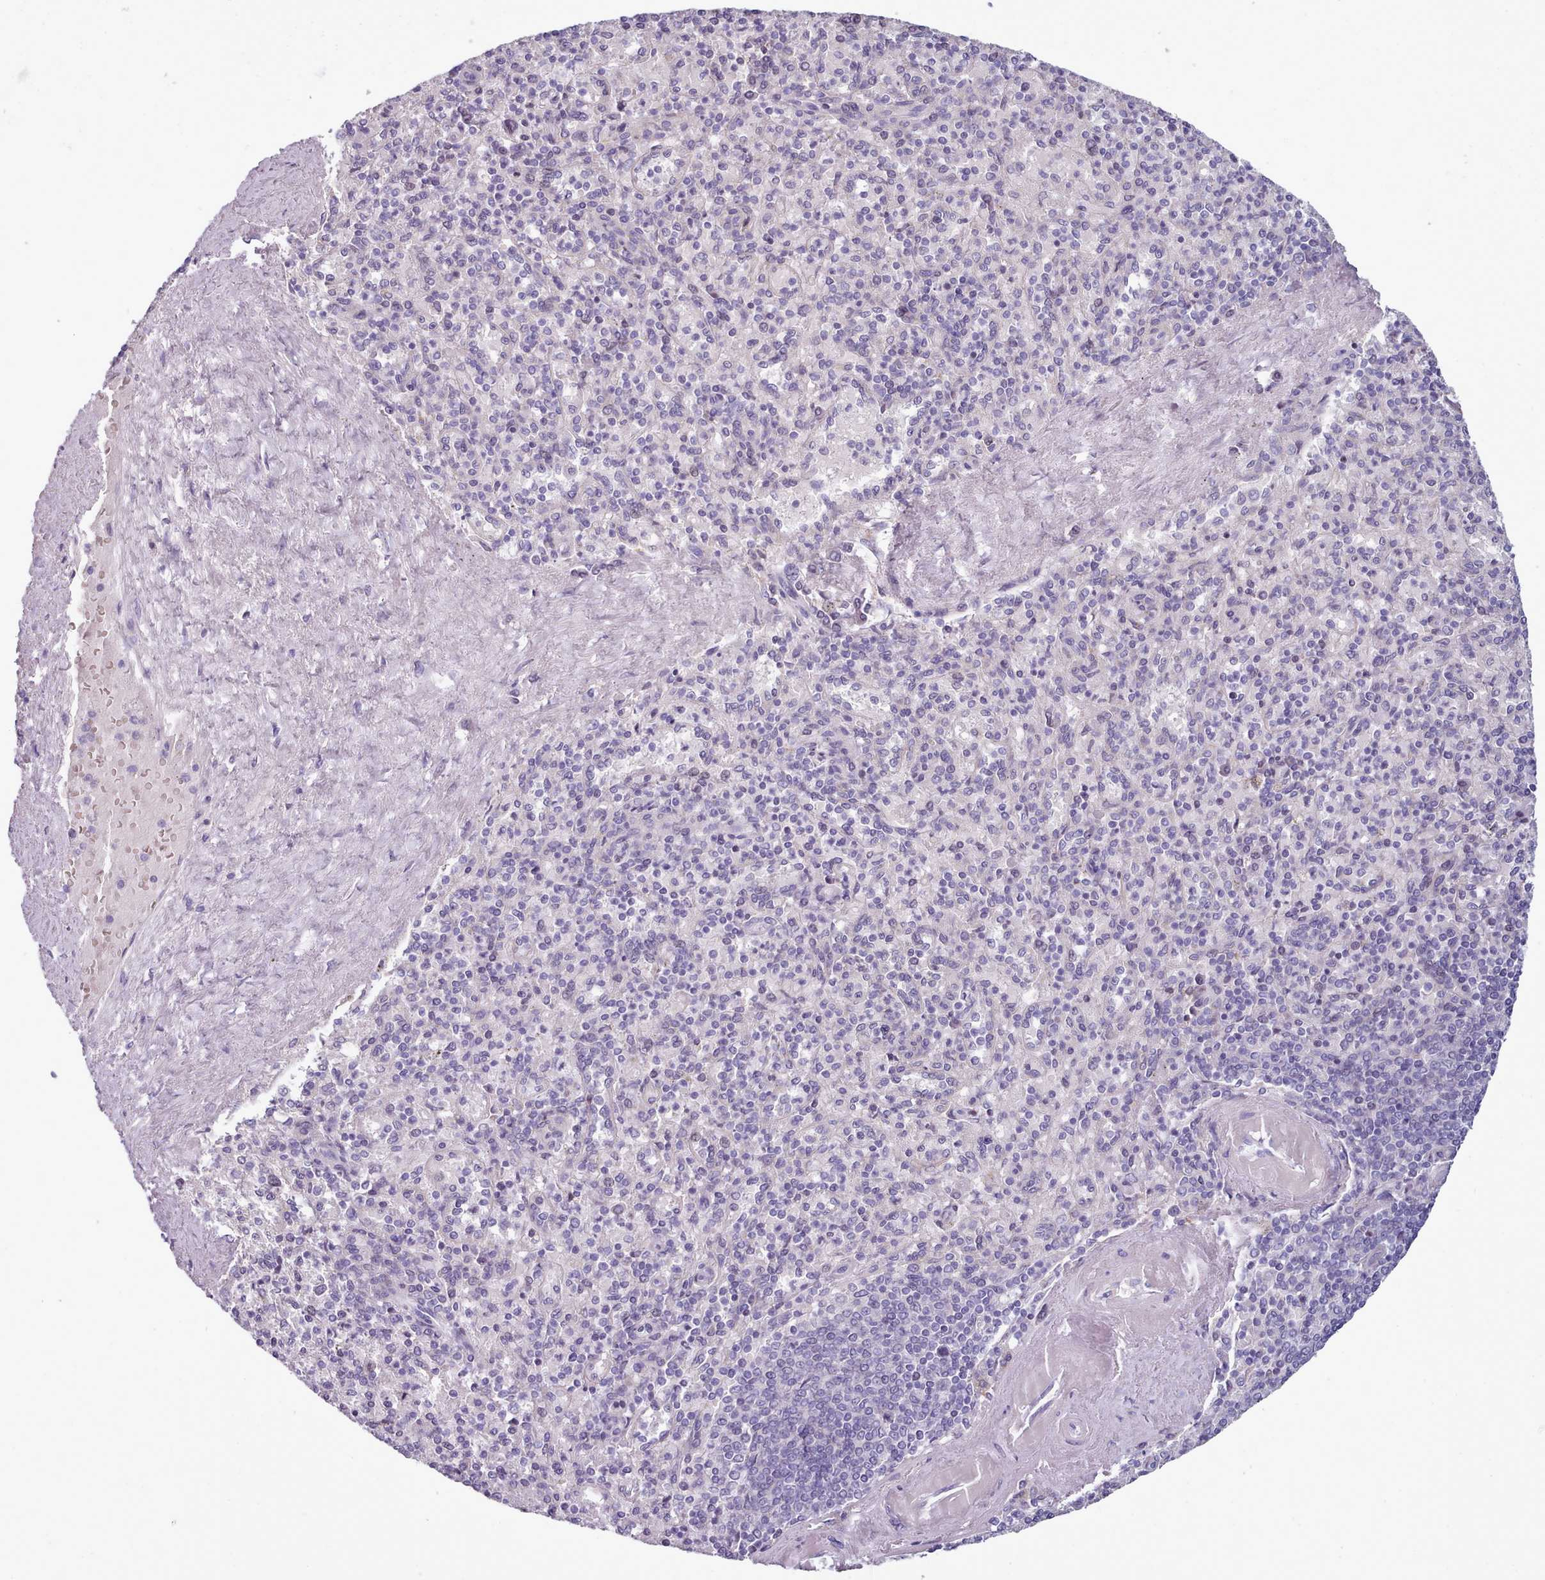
{"staining": {"intensity": "weak", "quantity": "<25%", "location": "cytoplasmic/membranous"}, "tissue": "spleen", "cell_type": "Cells in red pulp", "image_type": "normal", "snomed": [{"axis": "morphology", "description": "Normal tissue, NOS"}, {"axis": "topography", "description": "Spleen"}], "caption": "IHC of unremarkable human spleen shows no staining in cells in red pulp.", "gene": "MYRFL", "patient": {"sex": "male", "age": 82}}